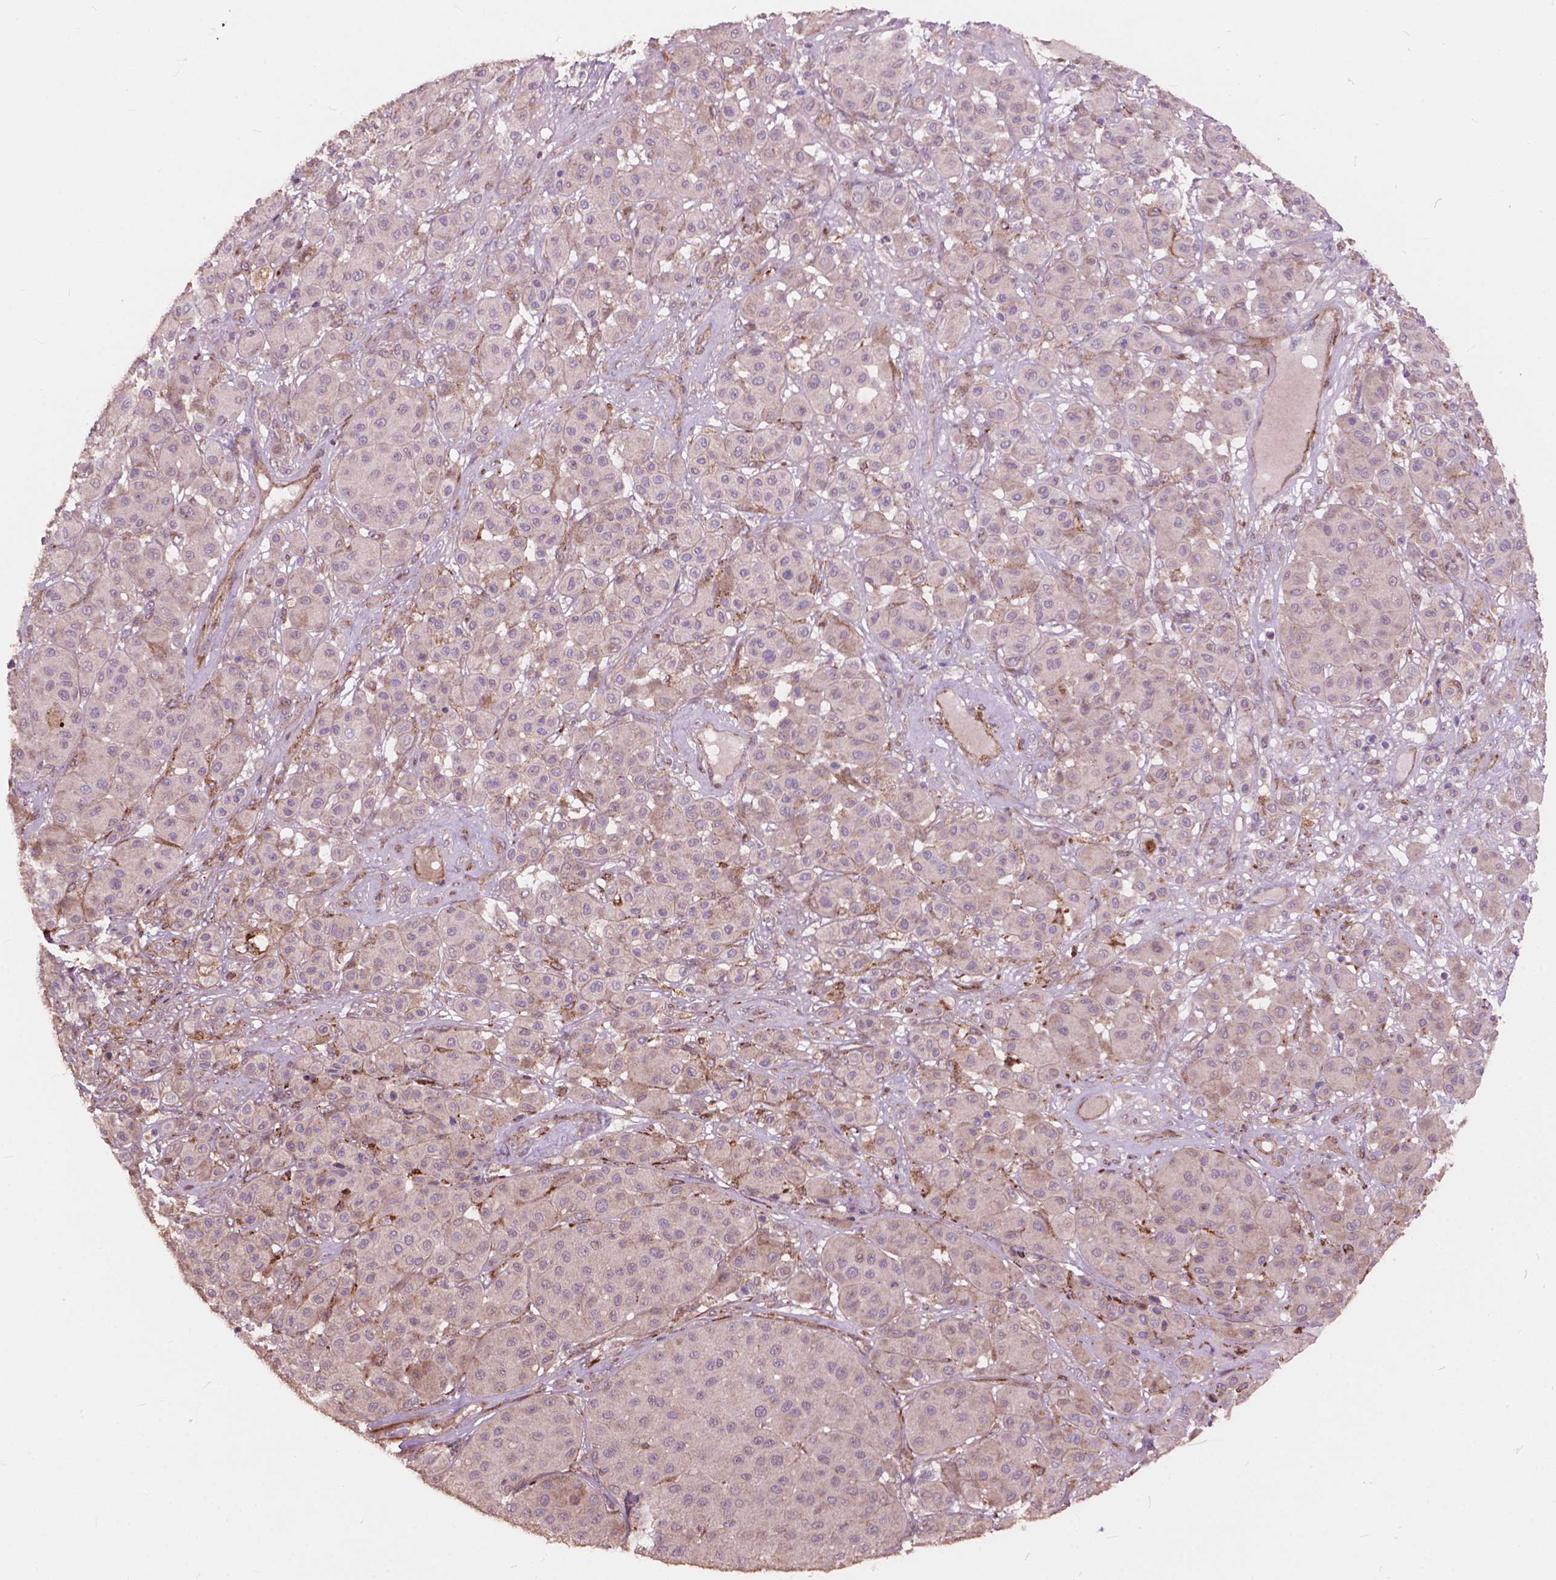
{"staining": {"intensity": "negative", "quantity": "none", "location": "none"}, "tissue": "melanoma", "cell_type": "Tumor cells", "image_type": "cancer", "snomed": [{"axis": "morphology", "description": "Malignant melanoma, Metastatic site"}, {"axis": "topography", "description": "Smooth muscle"}], "caption": "Tumor cells show no significant positivity in melanoma.", "gene": "FNIP1", "patient": {"sex": "male", "age": 41}}